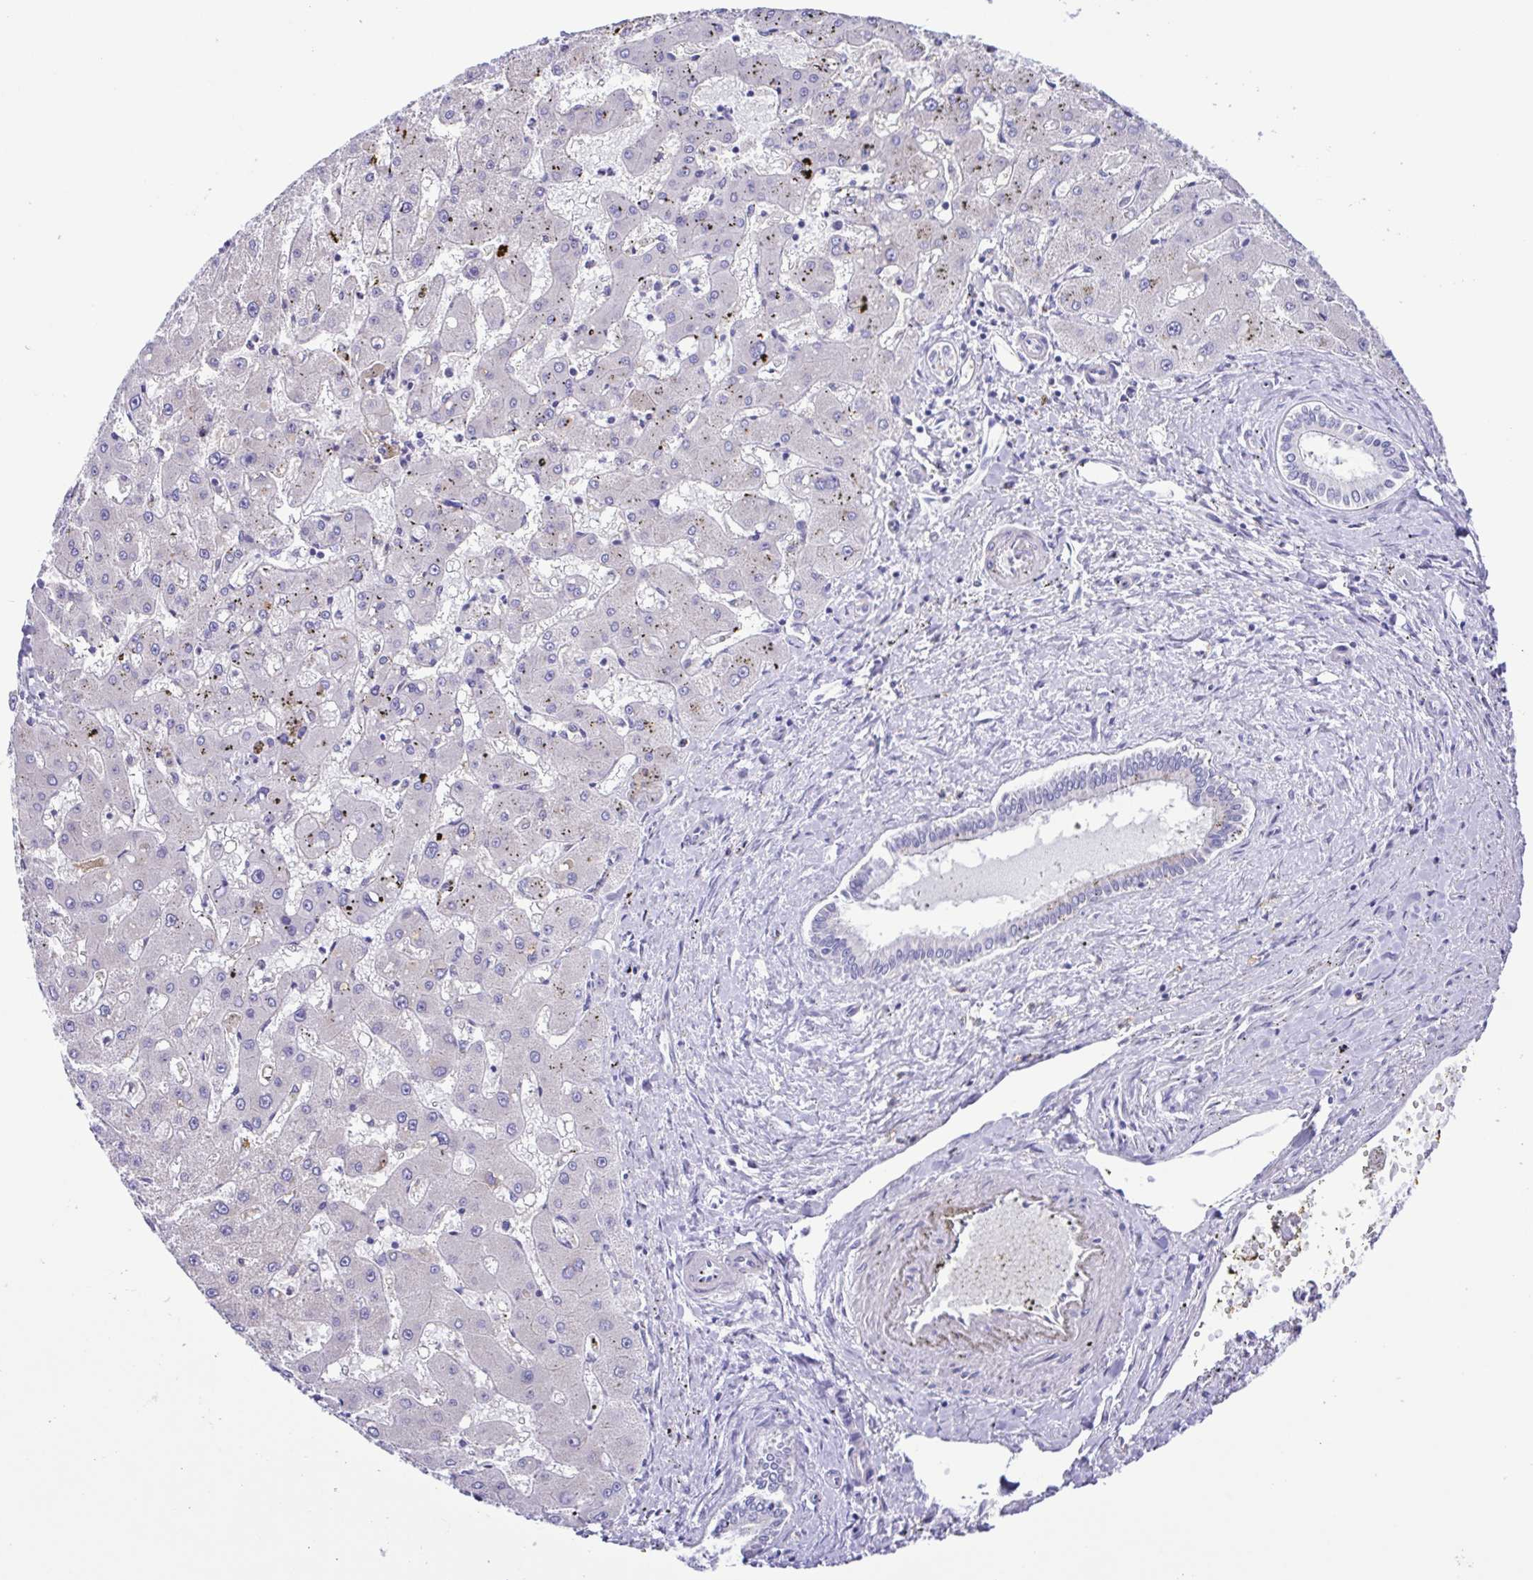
{"staining": {"intensity": "negative", "quantity": "none", "location": "none"}, "tissue": "liver cancer", "cell_type": "Tumor cells", "image_type": "cancer", "snomed": [{"axis": "morphology", "description": "Carcinoma, Hepatocellular, NOS"}, {"axis": "topography", "description": "Liver"}], "caption": "Immunohistochemical staining of liver cancer displays no significant expression in tumor cells.", "gene": "GABBR2", "patient": {"sex": "male", "age": 67}}